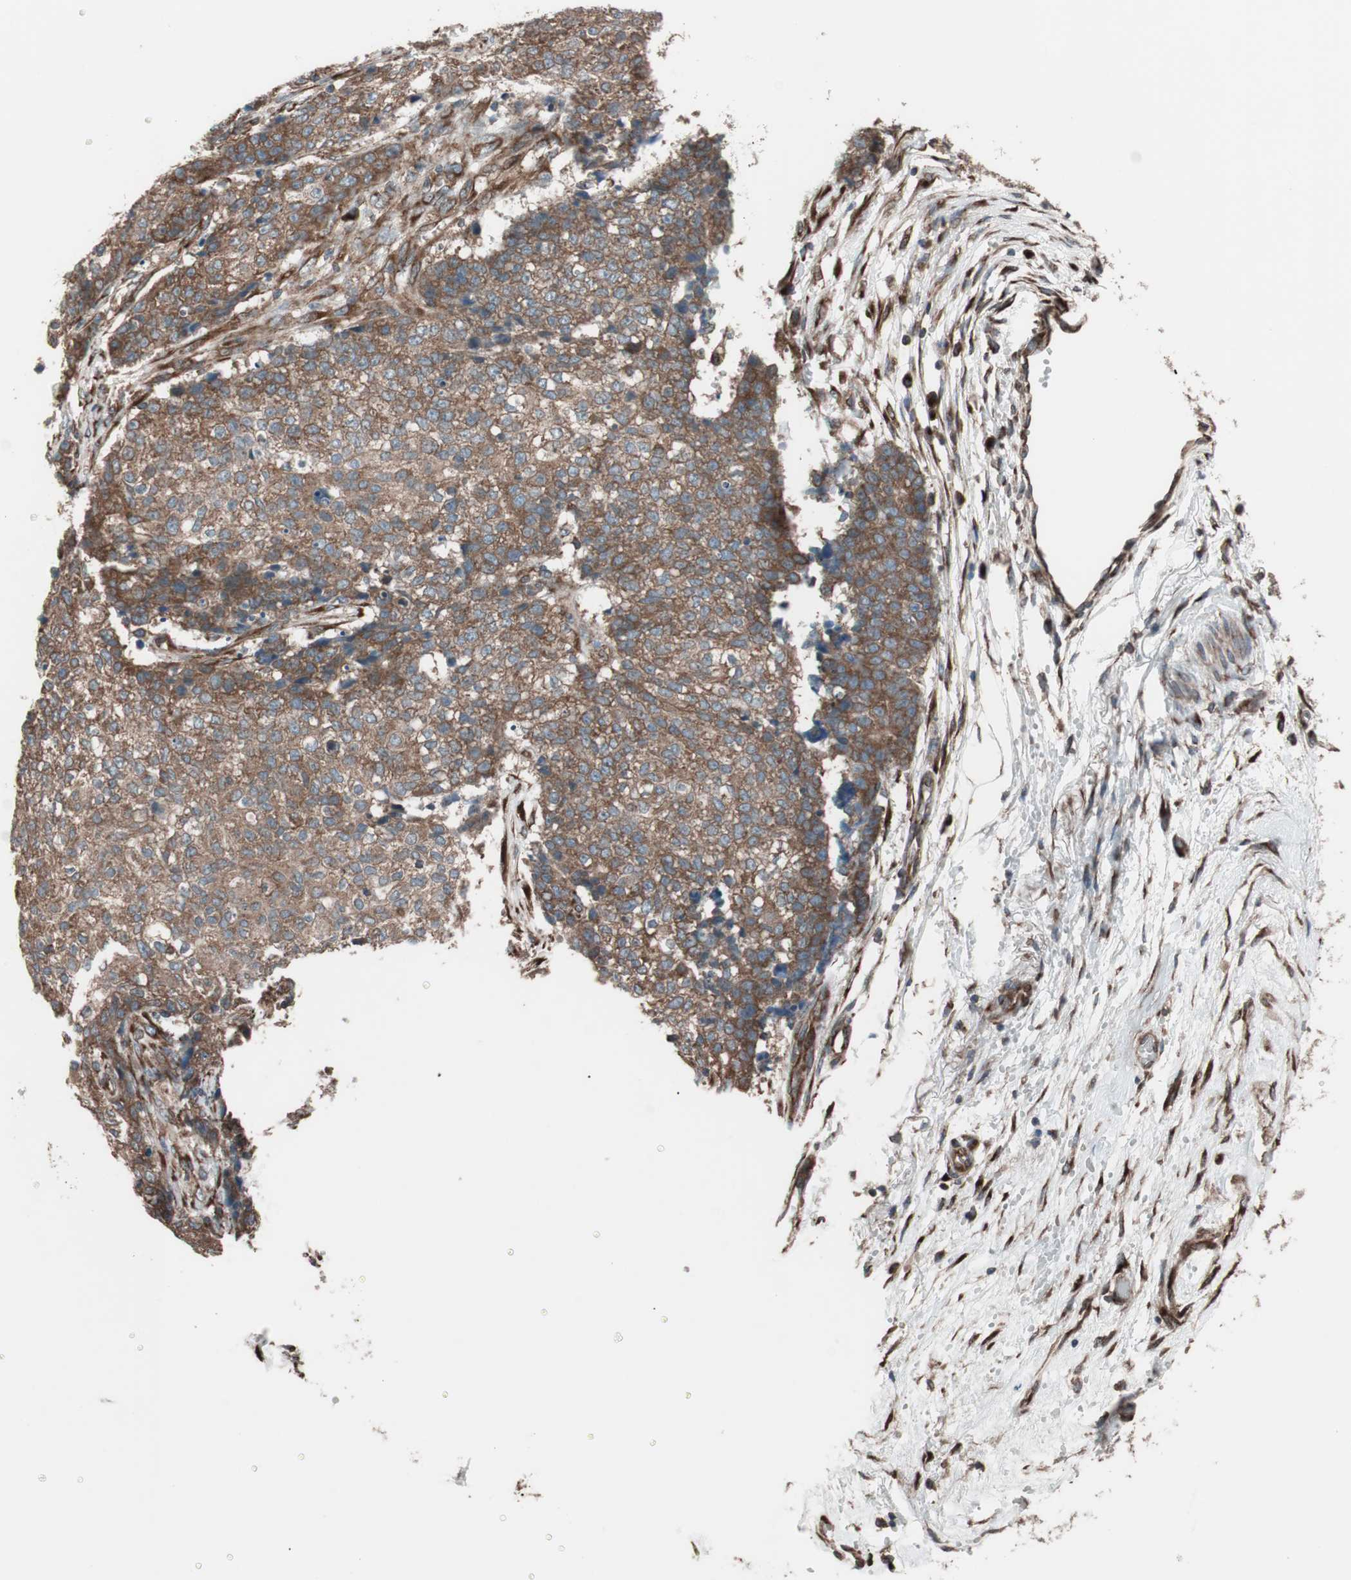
{"staining": {"intensity": "moderate", "quantity": ">75%", "location": "cytoplasmic/membranous"}, "tissue": "ovarian cancer", "cell_type": "Tumor cells", "image_type": "cancer", "snomed": [{"axis": "morphology", "description": "Carcinoma, endometroid"}, {"axis": "topography", "description": "Ovary"}], "caption": "Endometroid carcinoma (ovarian) stained with IHC reveals moderate cytoplasmic/membranous expression in about >75% of tumor cells. The staining was performed using DAB to visualize the protein expression in brown, while the nuclei were stained in blue with hematoxylin (Magnification: 20x).", "gene": "SEC31A", "patient": {"sex": "female", "age": 42}}